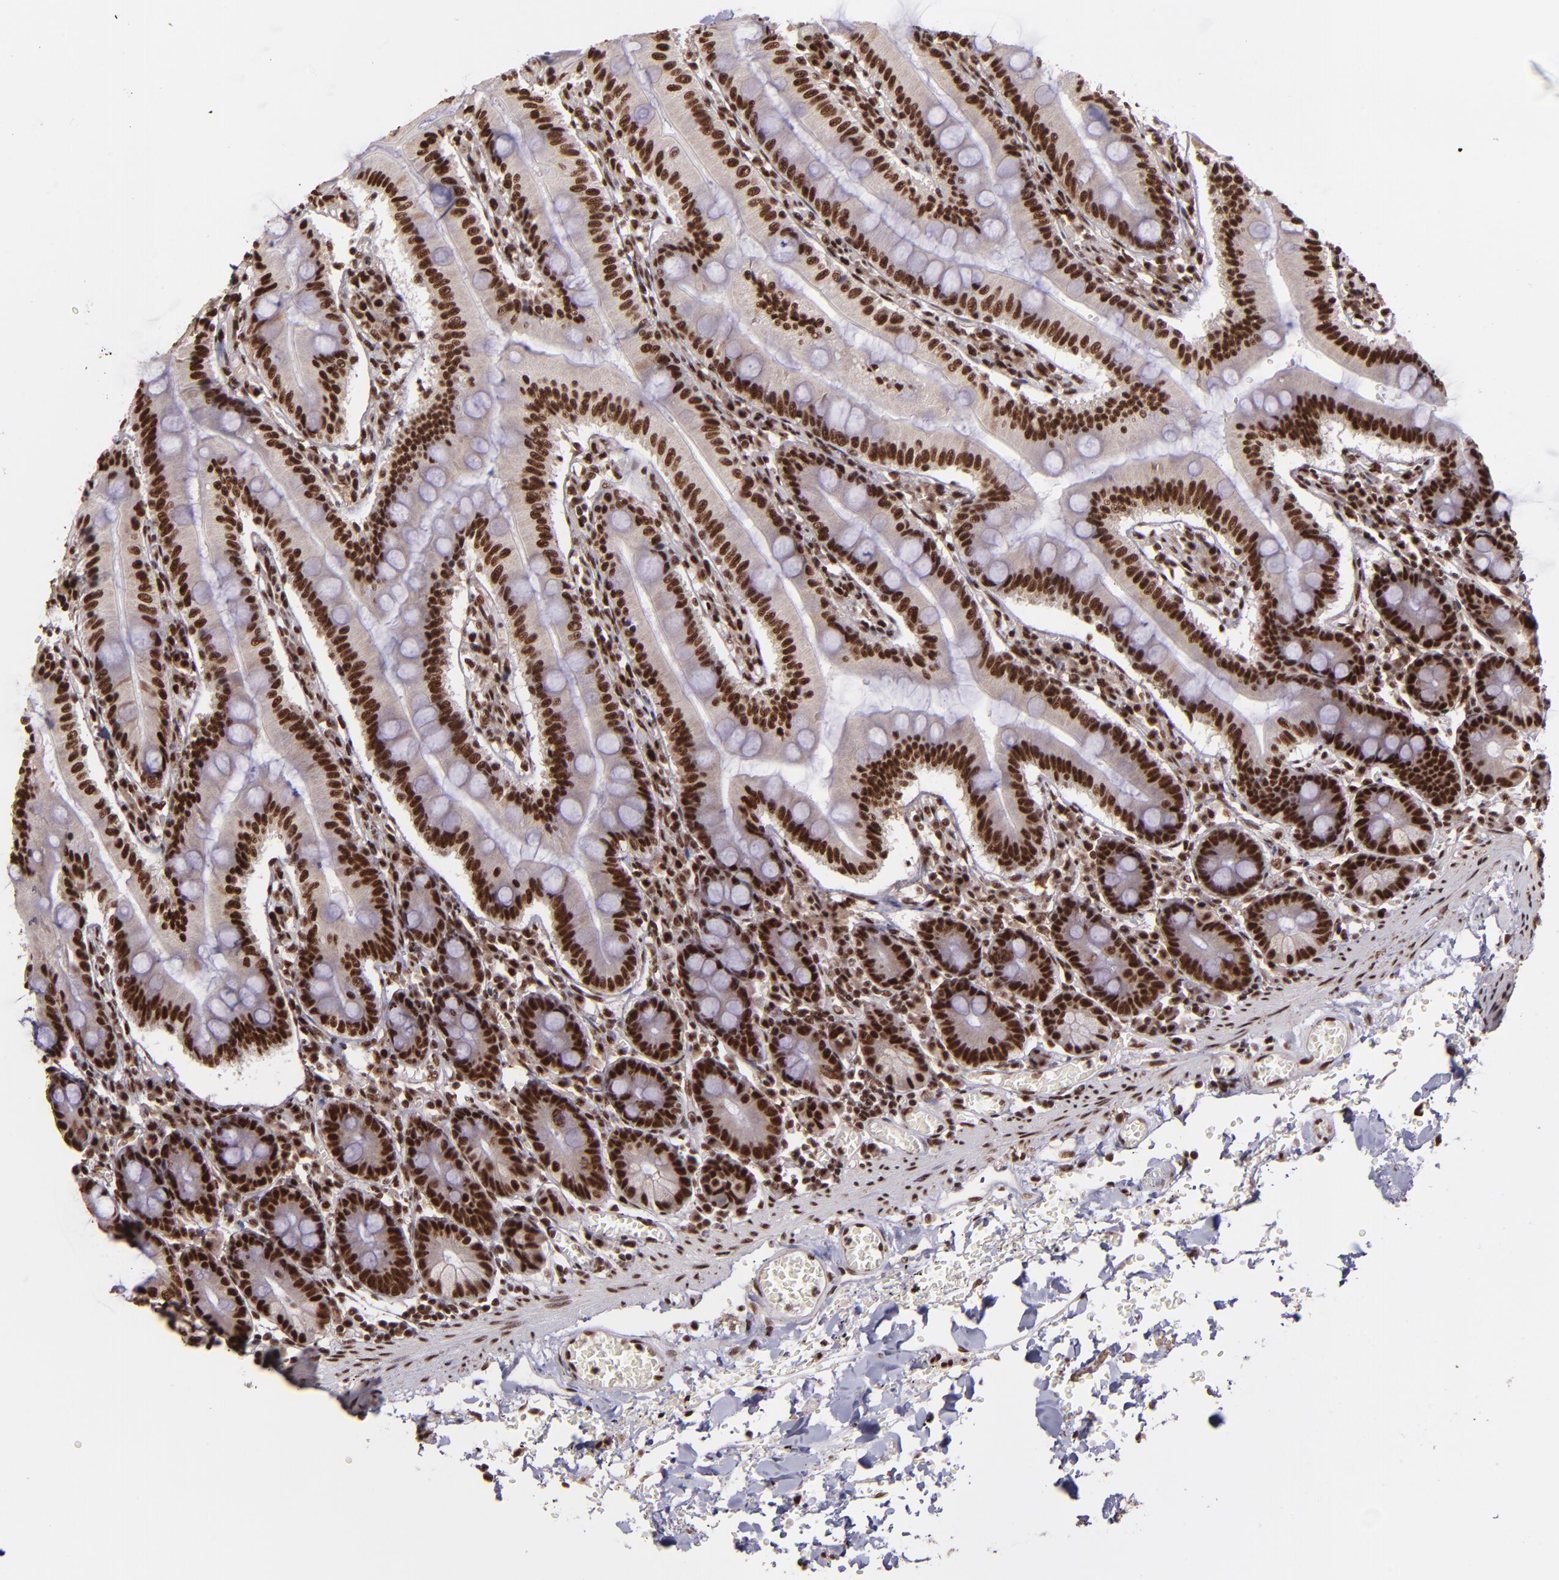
{"staining": {"intensity": "strong", "quantity": ">75%", "location": "nuclear"}, "tissue": "small intestine", "cell_type": "Glandular cells", "image_type": "normal", "snomed": [{"axis": "morphology", "description": "Normal tissue, NOS"}, {"axis": "topography", "description": "Small intestine"}], "caption": "IHC (DAB (3,3'-diaminobenzidine)) staining of benign human small intestine displays strong nuclear protein expression in approximately >75% of glandular cells. (Stains: DAB in brown, nuclei in blue, Microscopy: brightfield microscopy at high magnification).", "gene": "PQBP1", "patient": {"sex": "male", "age": 71}}